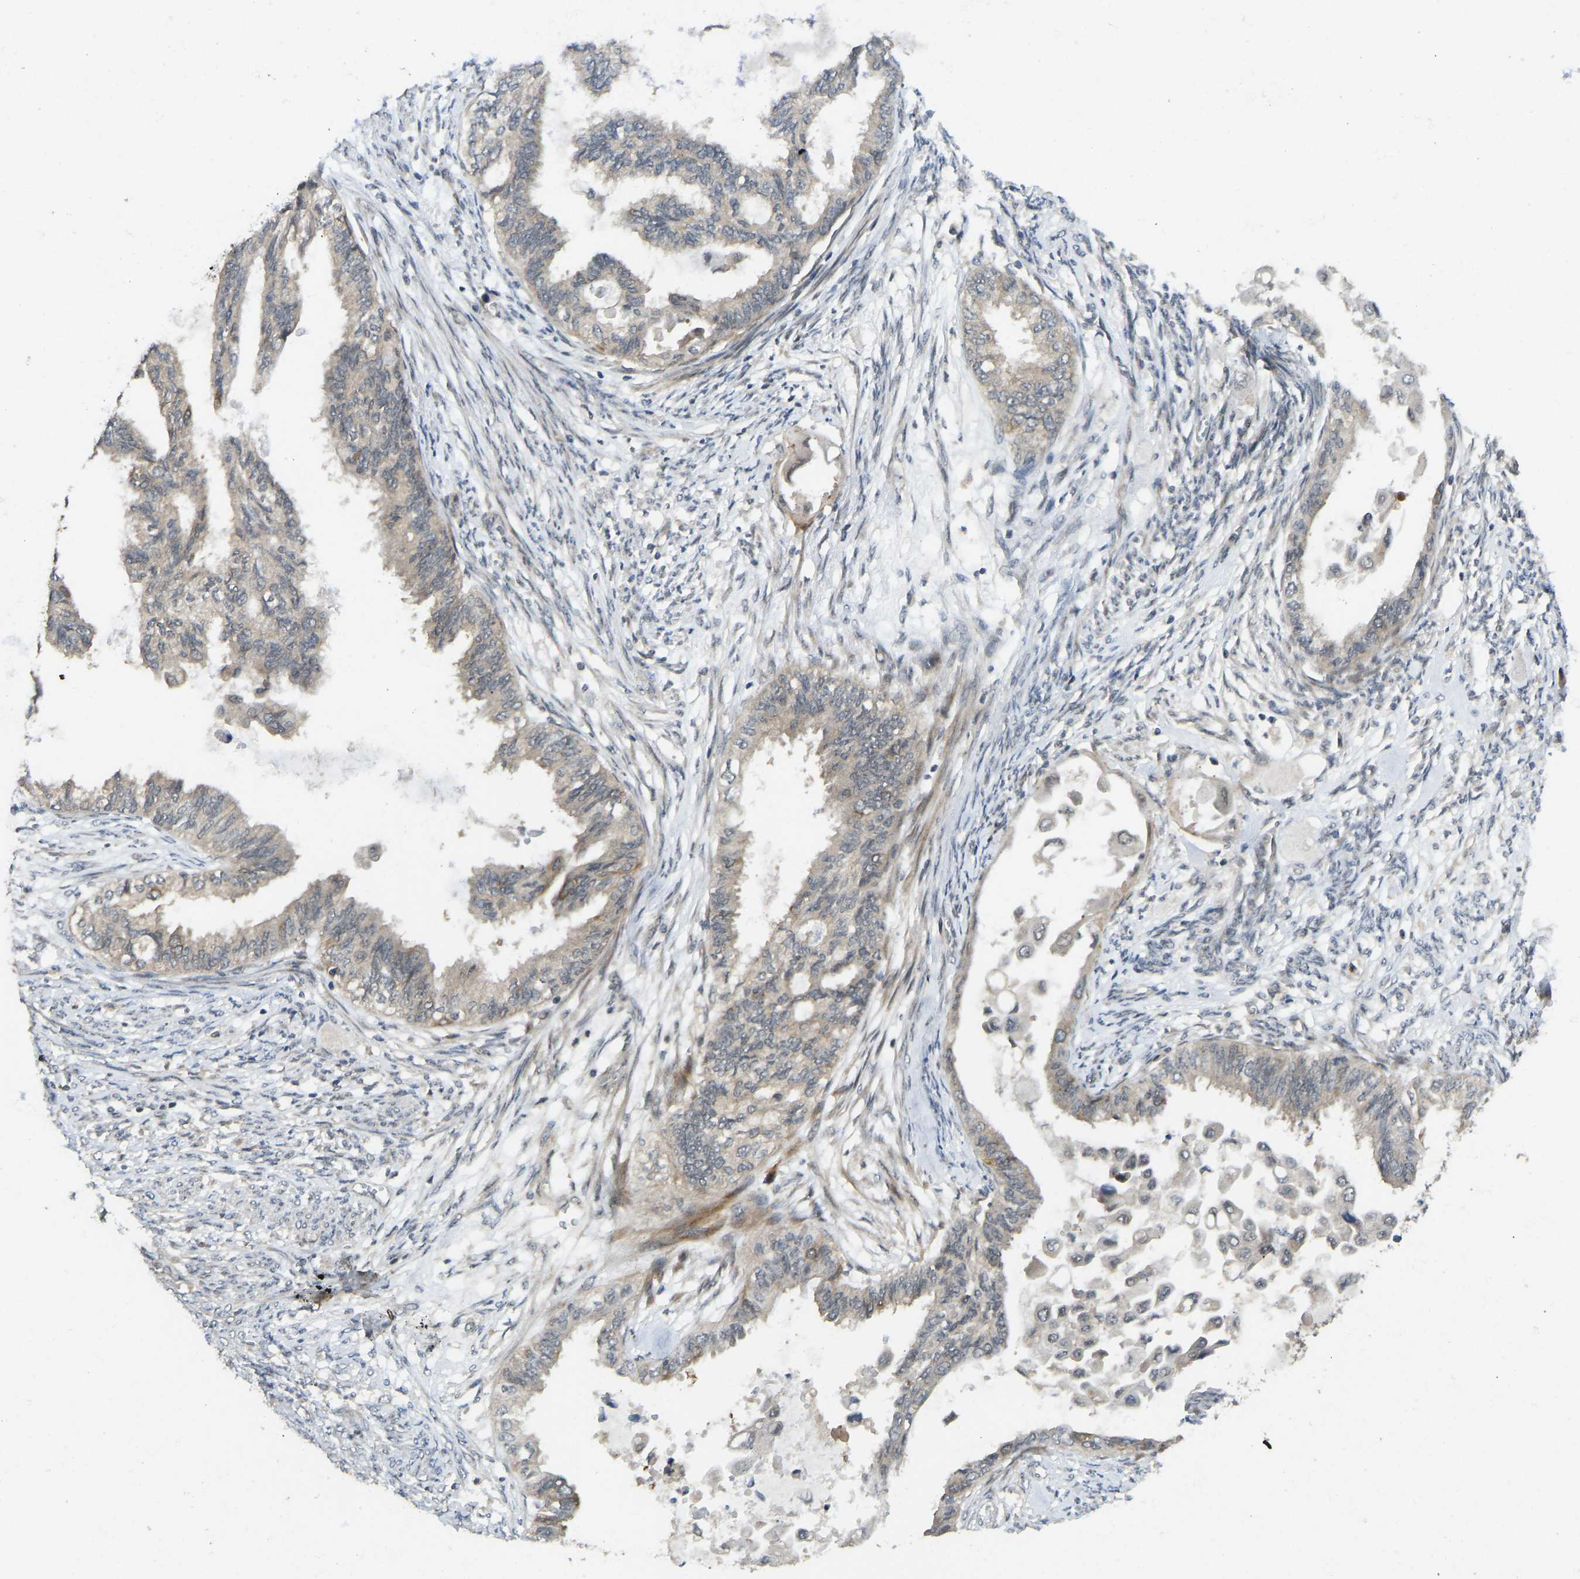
{"staining": {"intensity": "weak", "quantity": "25%-75%", "location": "cytoplasmic/membranous"}, "tissue": "cervical cancer", "cell_type": "Tumor cells", "image_type": "cancer", "snomed": [{"axis": "morphology", "description": "Normal tissue, NOS"}, {"axis": "morphology", "description": "Adenocarcinoma, NOS"}, {"axis": "topography", "description": "Cervix"}, {"axis": "topography", "description": "Endometrium"}], "caption": "High-power microscopy captured an IHC histopathology image of cervical cancer (adenocarcinoma), revealing weak cytoplasmic/membranous expression in approximately 25%-75% of tumor cells.", "gene": "NDRG3", "patient": {"sex": "female", "age": 86}}